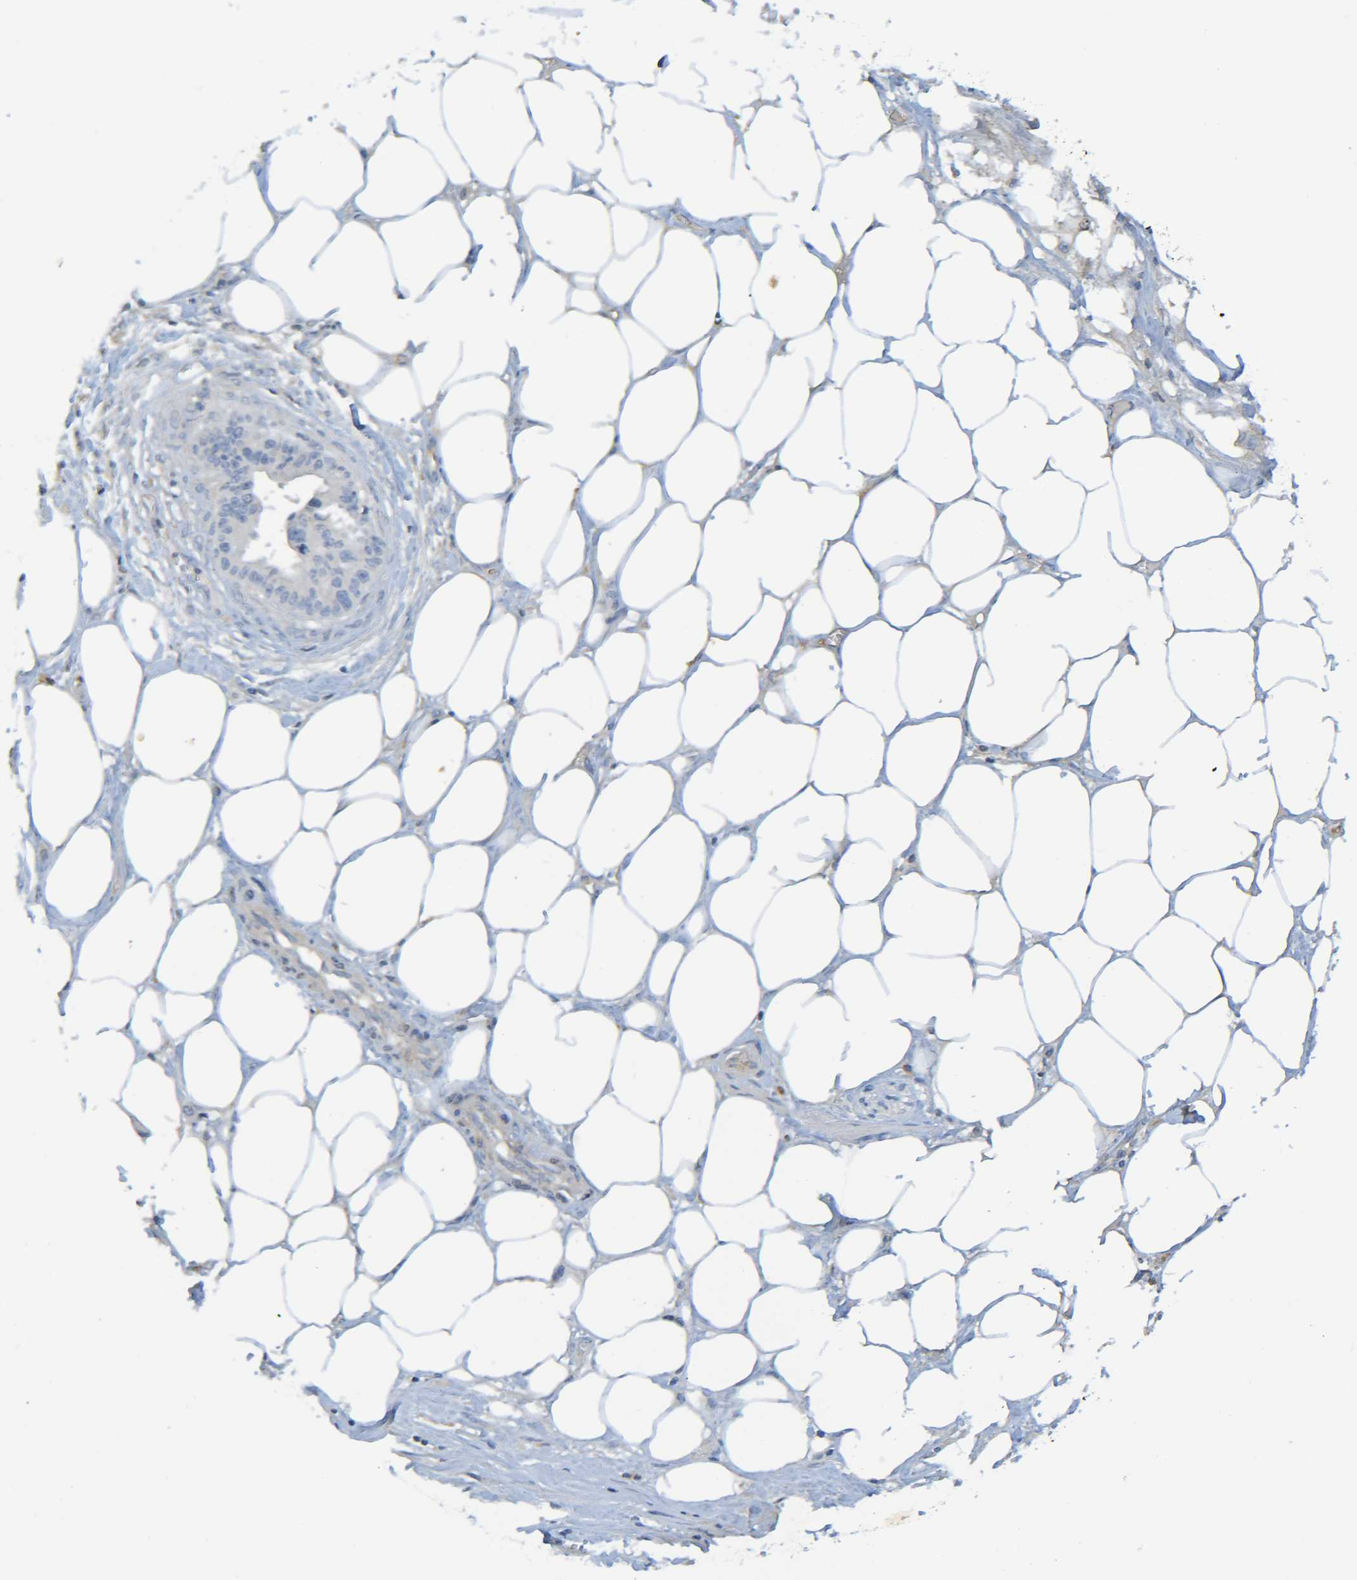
{"staining": {"intensity": "negative", "quantity": "none", "location": "none"}, "tissue": "pancreatic cancer", "cell_type": "Tumor cells", "image_type": "cancer", "snomed": [{"axis": "morphology", "description": "Adenocarcinoma, NOS"}, {"axis": "topography", "description": "Pancreas"}], "caption": "The histopathology image shows no staining of tumor cells in pancreatic adenocarcinoma. (Immunohistochemistry (ihc), brightfield microscopy, high magnification).", "gene": "C1QA", "patient": {"sex": "male", "age": 46}}